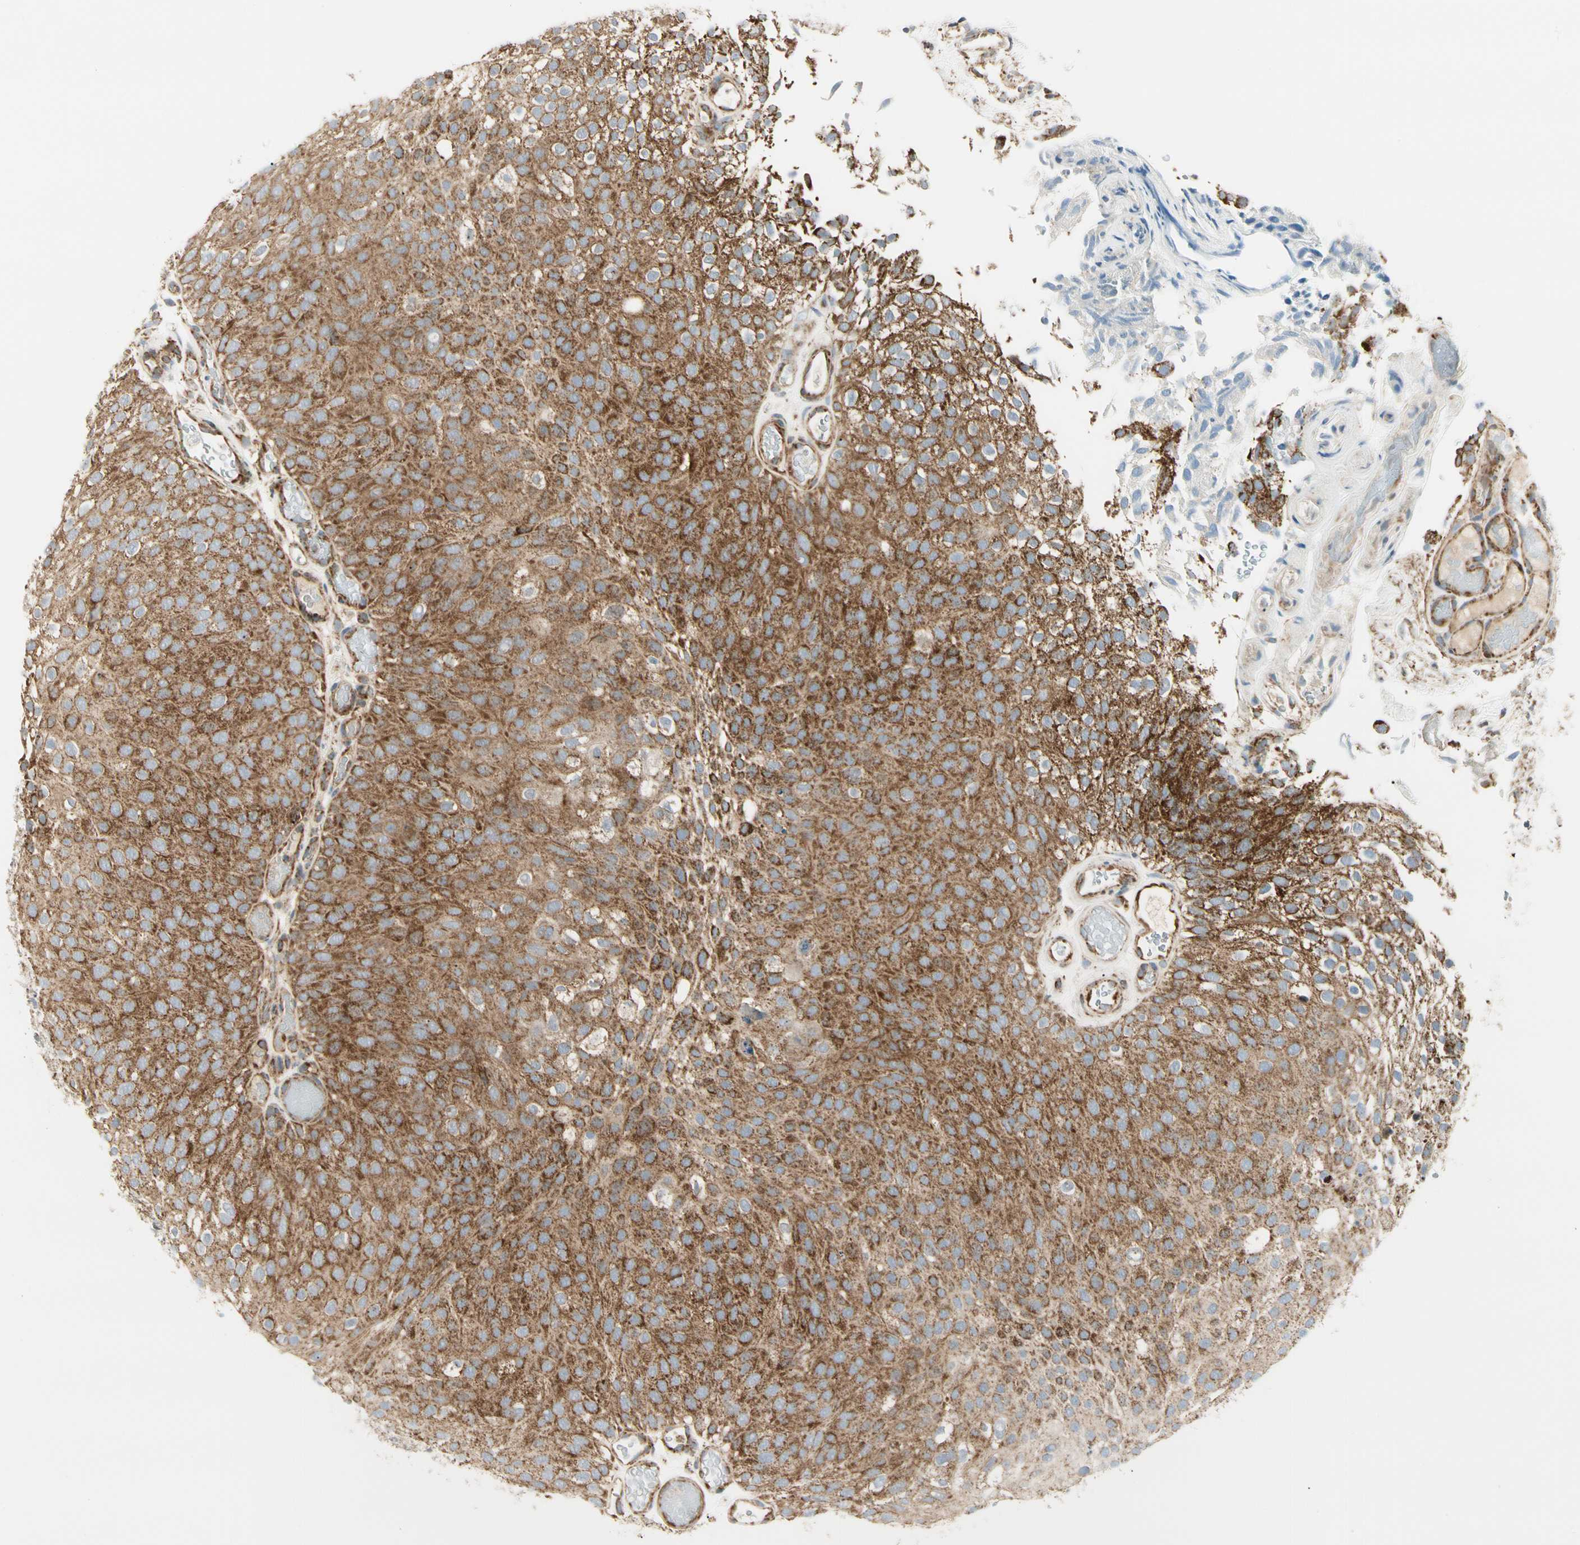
{"staining": {"intensity": "strong", "quantity": ">75%", "location": "cytoplasmic/membranous"}, "tissue": "urothelial cancer", "cell_type": "Tumor cells", "image_type": "cancer", "snomed": [{"axis": "morphology", "description": "Urothelial carcinoma, Low grade"}, {"axis": "topography", "description": "Urinary bladder"}], "caption": "DAB immunohistochemical staining of human low-grade urothelial carcinoma reveals strong cytoplasmic/membranous protein expression in about >75% of tumor cells. Immunohistochemistry (ihc) stains the protein in brown and the nuclei are stained blue.", "gene": "TBC1D10A", "patient": {"sex": "male", "age": 78}}